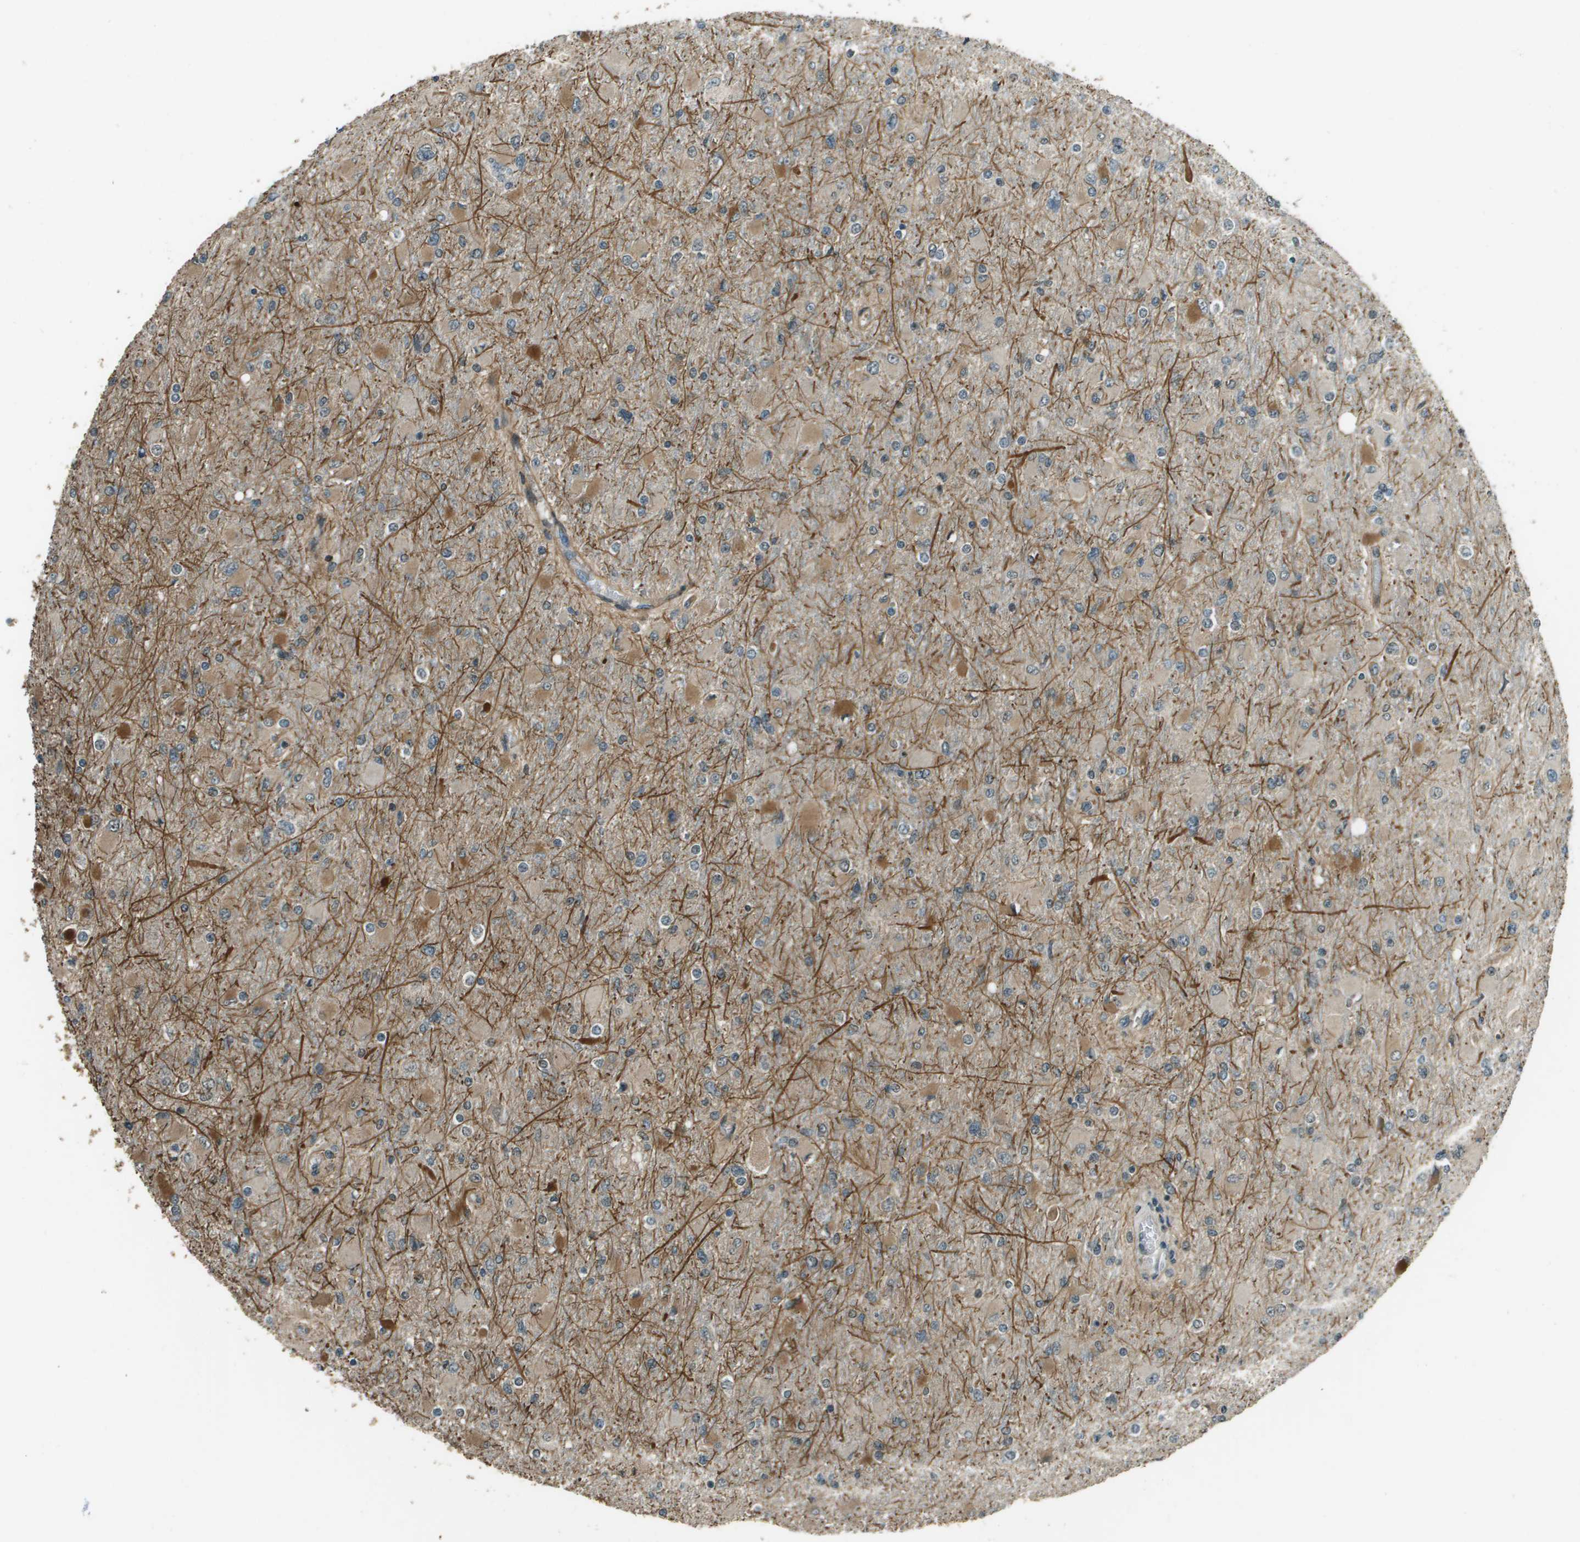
{"staining": {"intensity": "weak", "quantity": ">75%", "location": "cytoplasmic/membranous"}, "tissue": "glioma", "cell_type": "Tumor cells", "image_type": "cancer", "snomed": [{"axis": "morphology", "description": "Glioma, malignant, High grade"}, {"axis": "topography", "description": "Cerebral cortex"}], "caption": "IHC of human malignant glioma (high-grade) exhibits low levels of weak cytoplasmic/membranous expression in approximately >75% of tumor cells.", "gene": "SDC3", "patient": {"sex": "female", "age": 36}}